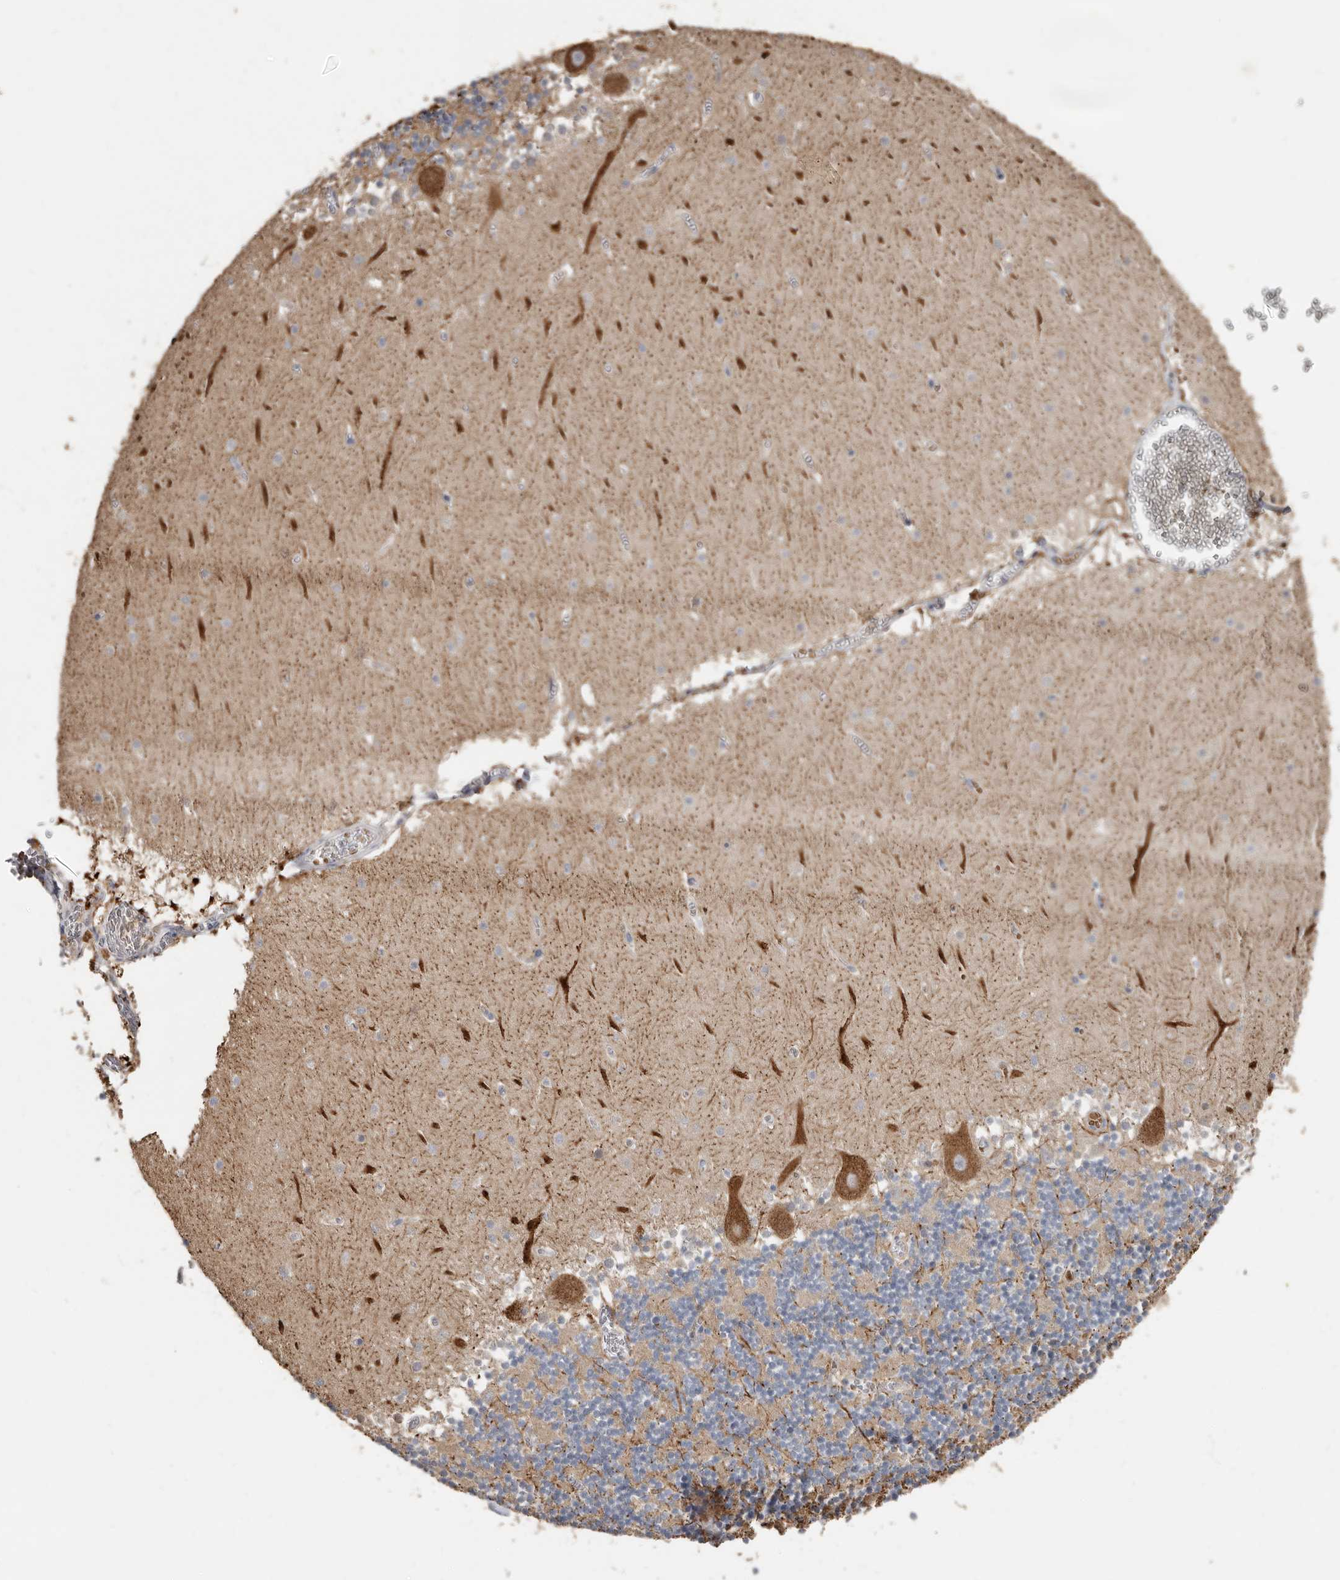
{"staining": {"intensity": "negative", "quantity": "none", "location": "none"}, "tissue": "cerebellum", "cell_type": "Cells in granular layer", "image_type": "normal", "snomed": [{"axis": "morphology", "description": "Normal tissue, NOS"}, {"axis": "topography", "description": "Cerebellum"}], "caption": "Immunohistochemistry histopathology image of benign cerebellum: cerebellum stained with DAB shows no significant protein expression in cells in granular layer. Nuclei are stained in blue.", "gene": "KIF26B", "patient": {"sex": "female", "age": 28}}